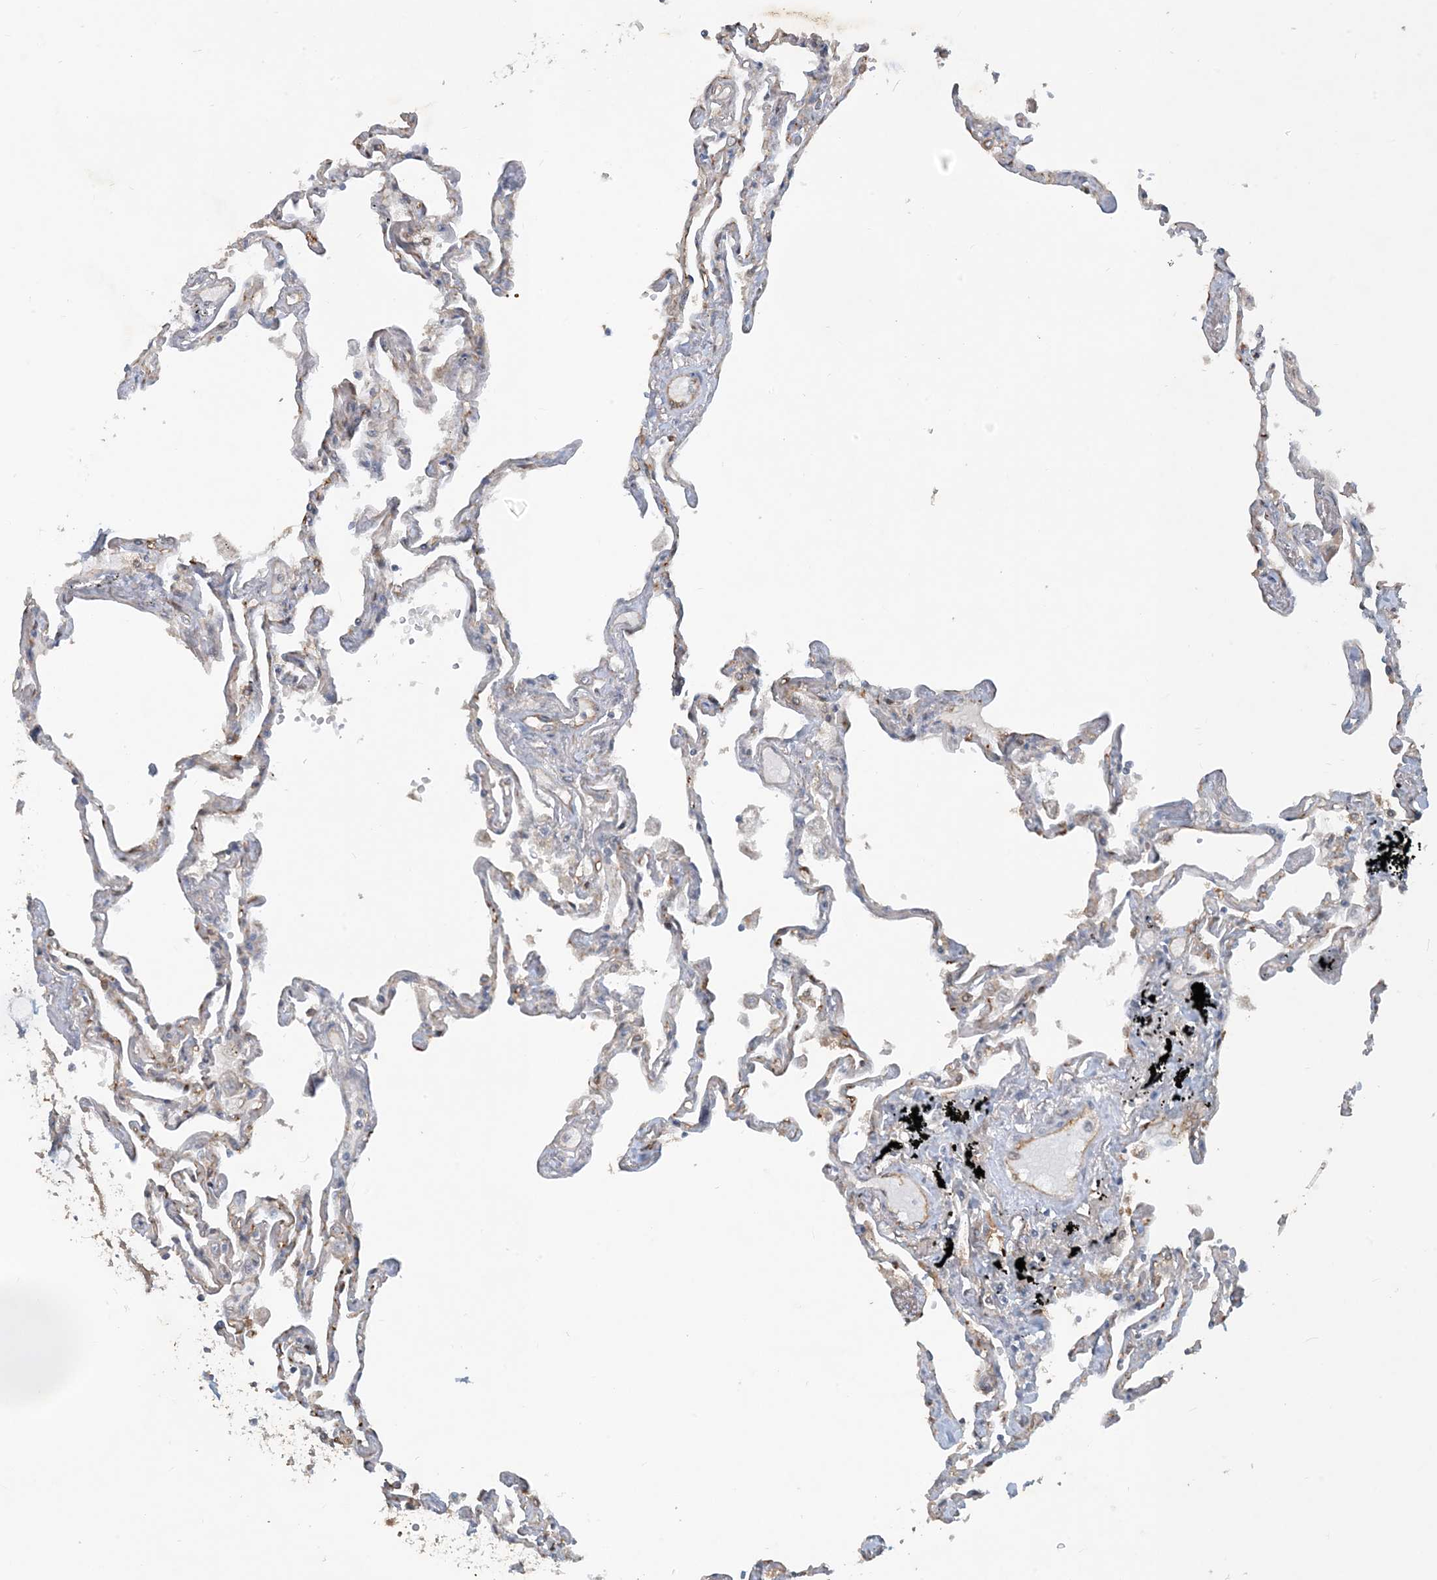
{"staining": {"intensity": "negative", "quantity": "none", "location": "none"}, "tissue": "lung", "cell_type": "Alveolar cells", "image_type": "normal", "snomed": [{"axis": "morphology", "description": "Normal tissue, NOS"}, {"axis": "topography", "description": "Lung"}], "caption": "An immunohistochemistry (IHC) image of unremarkable lung is shown. There is no staining in alveolar cells of lung. (Stains: DAB IHC with hematoxylin counter stain, Microscopy: brightfield microscopy at high magnification).", "gene": "CDS1", "patient": {"sex": "female", "age": 67}}